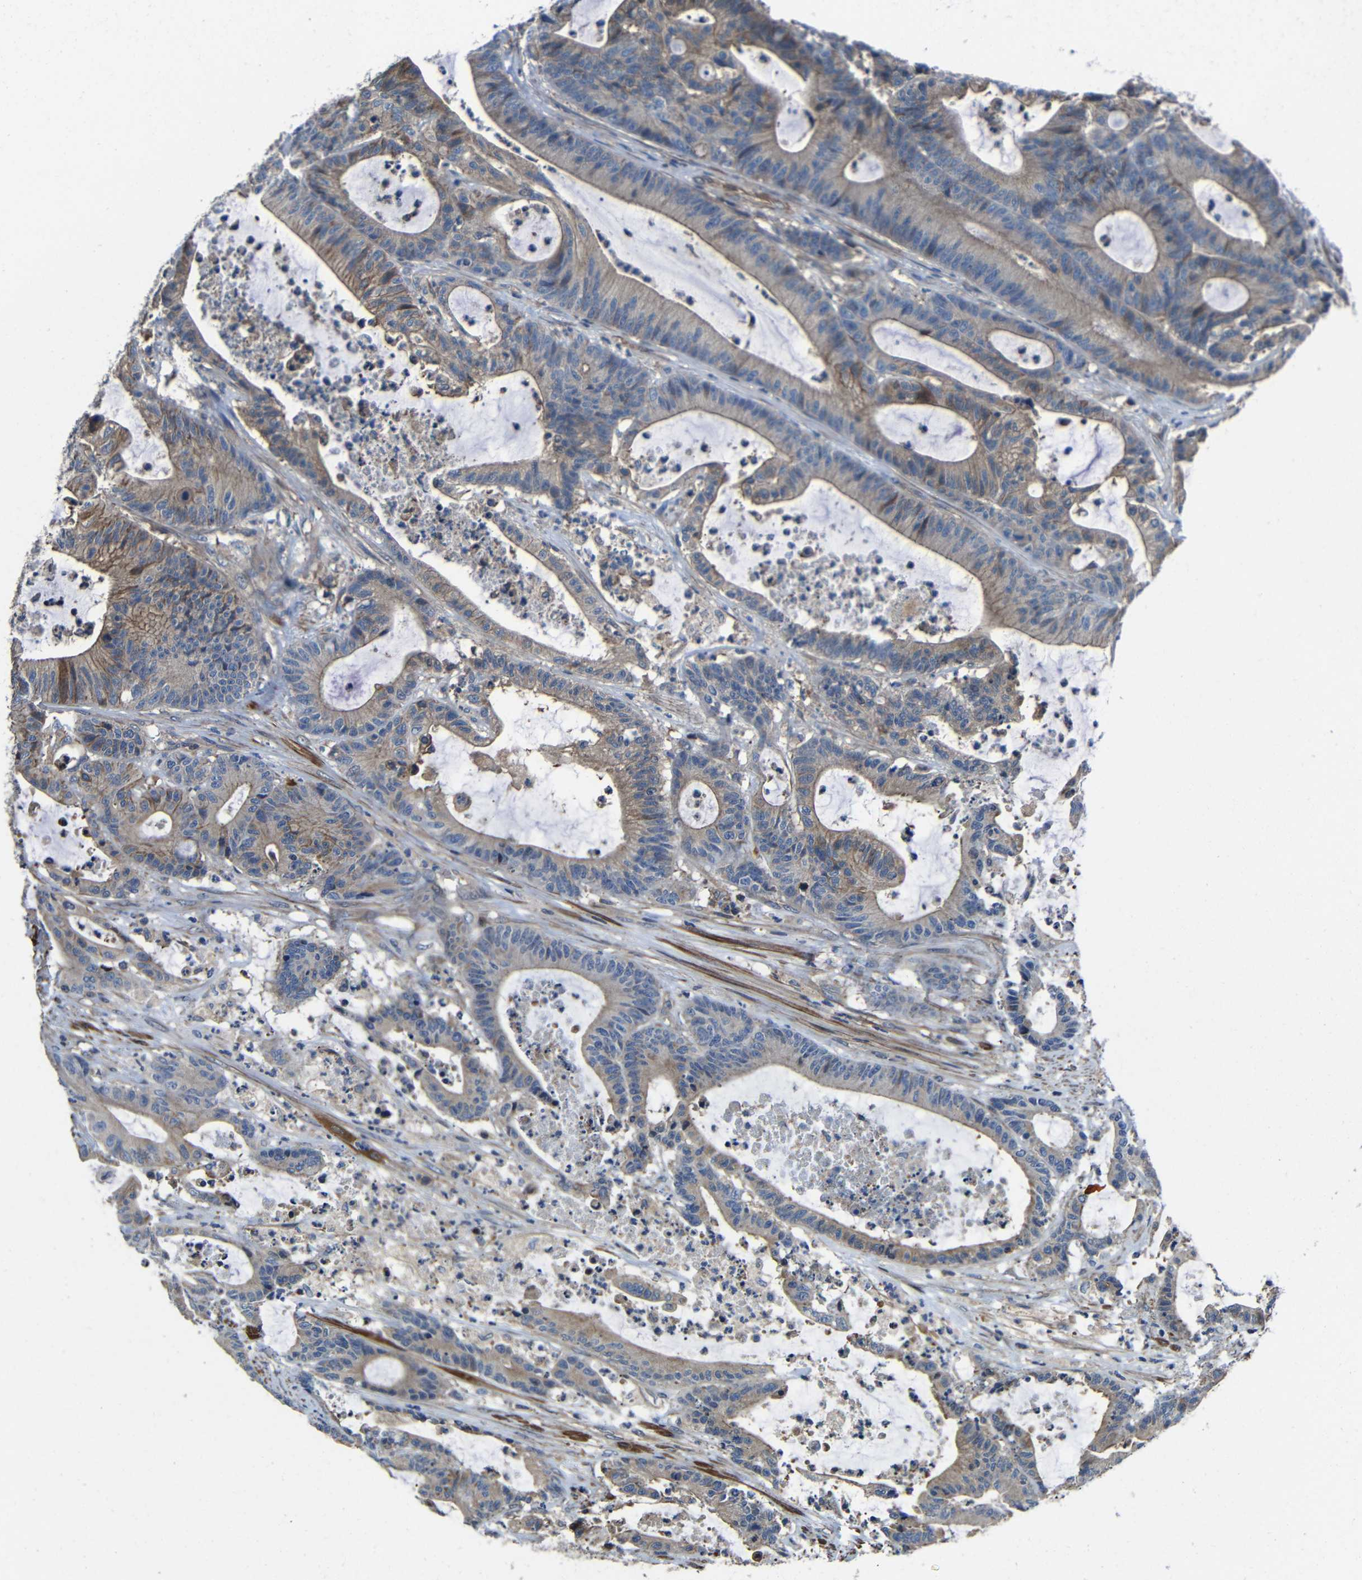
{"staining": {"intensity": "moderate", "quantity": ">75%", "location": "cytoplasmic/membranous"}, "tissue": "colorectal cancer", "cell_type": "Tumor cells", "image_type": "cancer", "snomed": [{"axis": "morphology", "description": "Adenocarcinoma, NOS"}, {"axis": "topography", "description": "Colon"}], "caption": "Moderate cytoplasmic/membranous positivity for a protein is present in about >75% of tumor cells of colorectal cancer using immunohistochemistry (IHC).", "gene": "GDI1", "patient": {"sex": "female", "age": 84}}